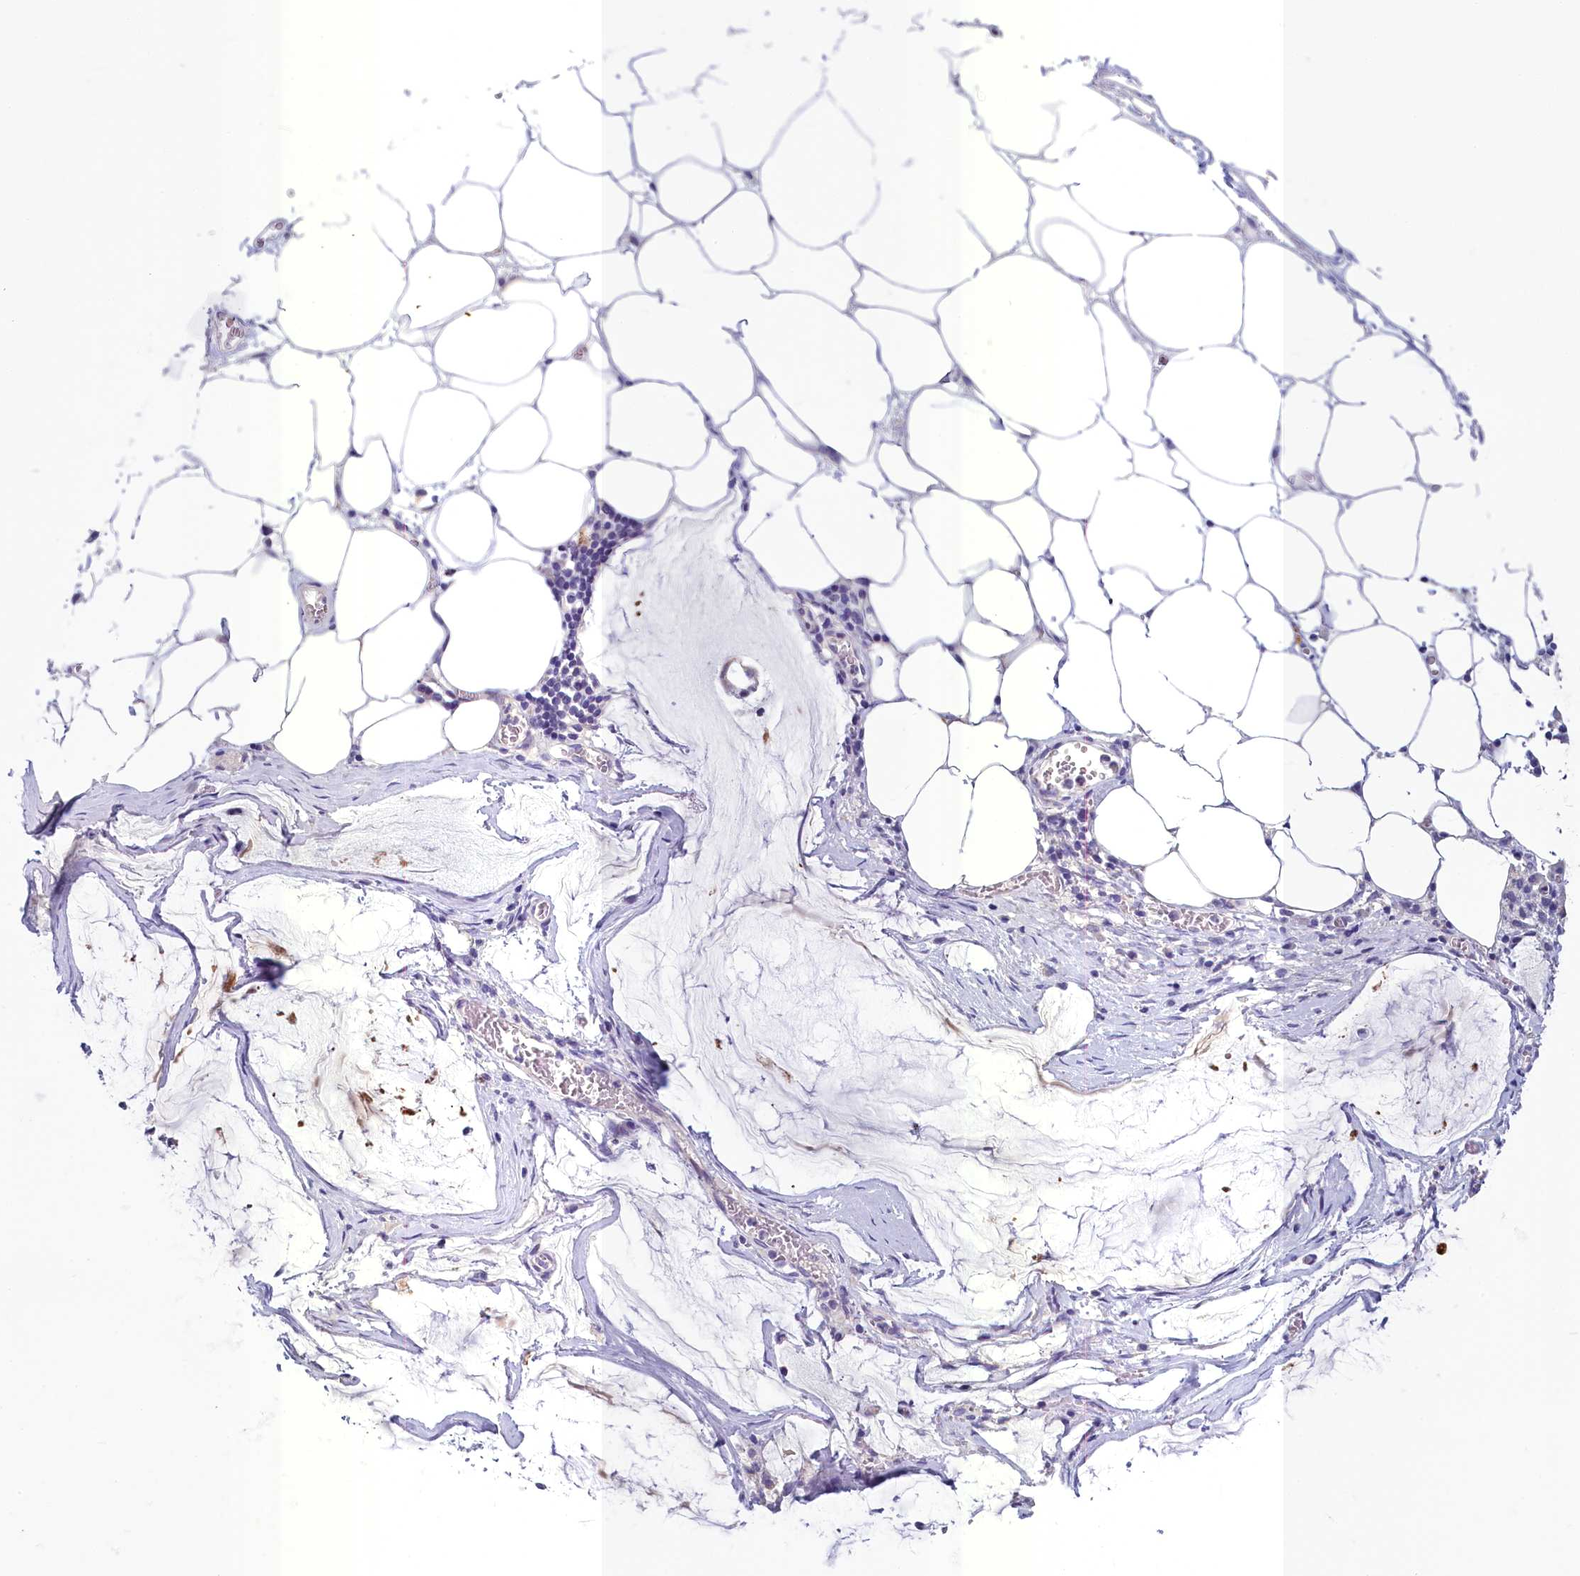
{"staining": {"intensity": "moderate", "quantity": "<25%", "location": "cytoplasmic/membranous"}, "tissue": "ovarian cancer", "cell_type": "Tumor cells", "image_type": "cancer", "snomed": [{"axis": "morphology", "description": "Cystadenocarcinoma, mucinous, NOS"}, {"axis": "topography", "description": "Ovary"}], "caption": "IHC staining of mucinous cystadenocarcinoma (ovarian), which reveals low levels of moderate cytoplasmic/membranous positivity in approximately <25% of tumor cells indicating moderate cytoplasmic/membranous protein expression. The staining was performed using DAB (brown) for protein detection and nuclei were counterstained in hematoxylin (blue).", "gene": "INSC", "patient": {"sex": "female", "age": 73}}